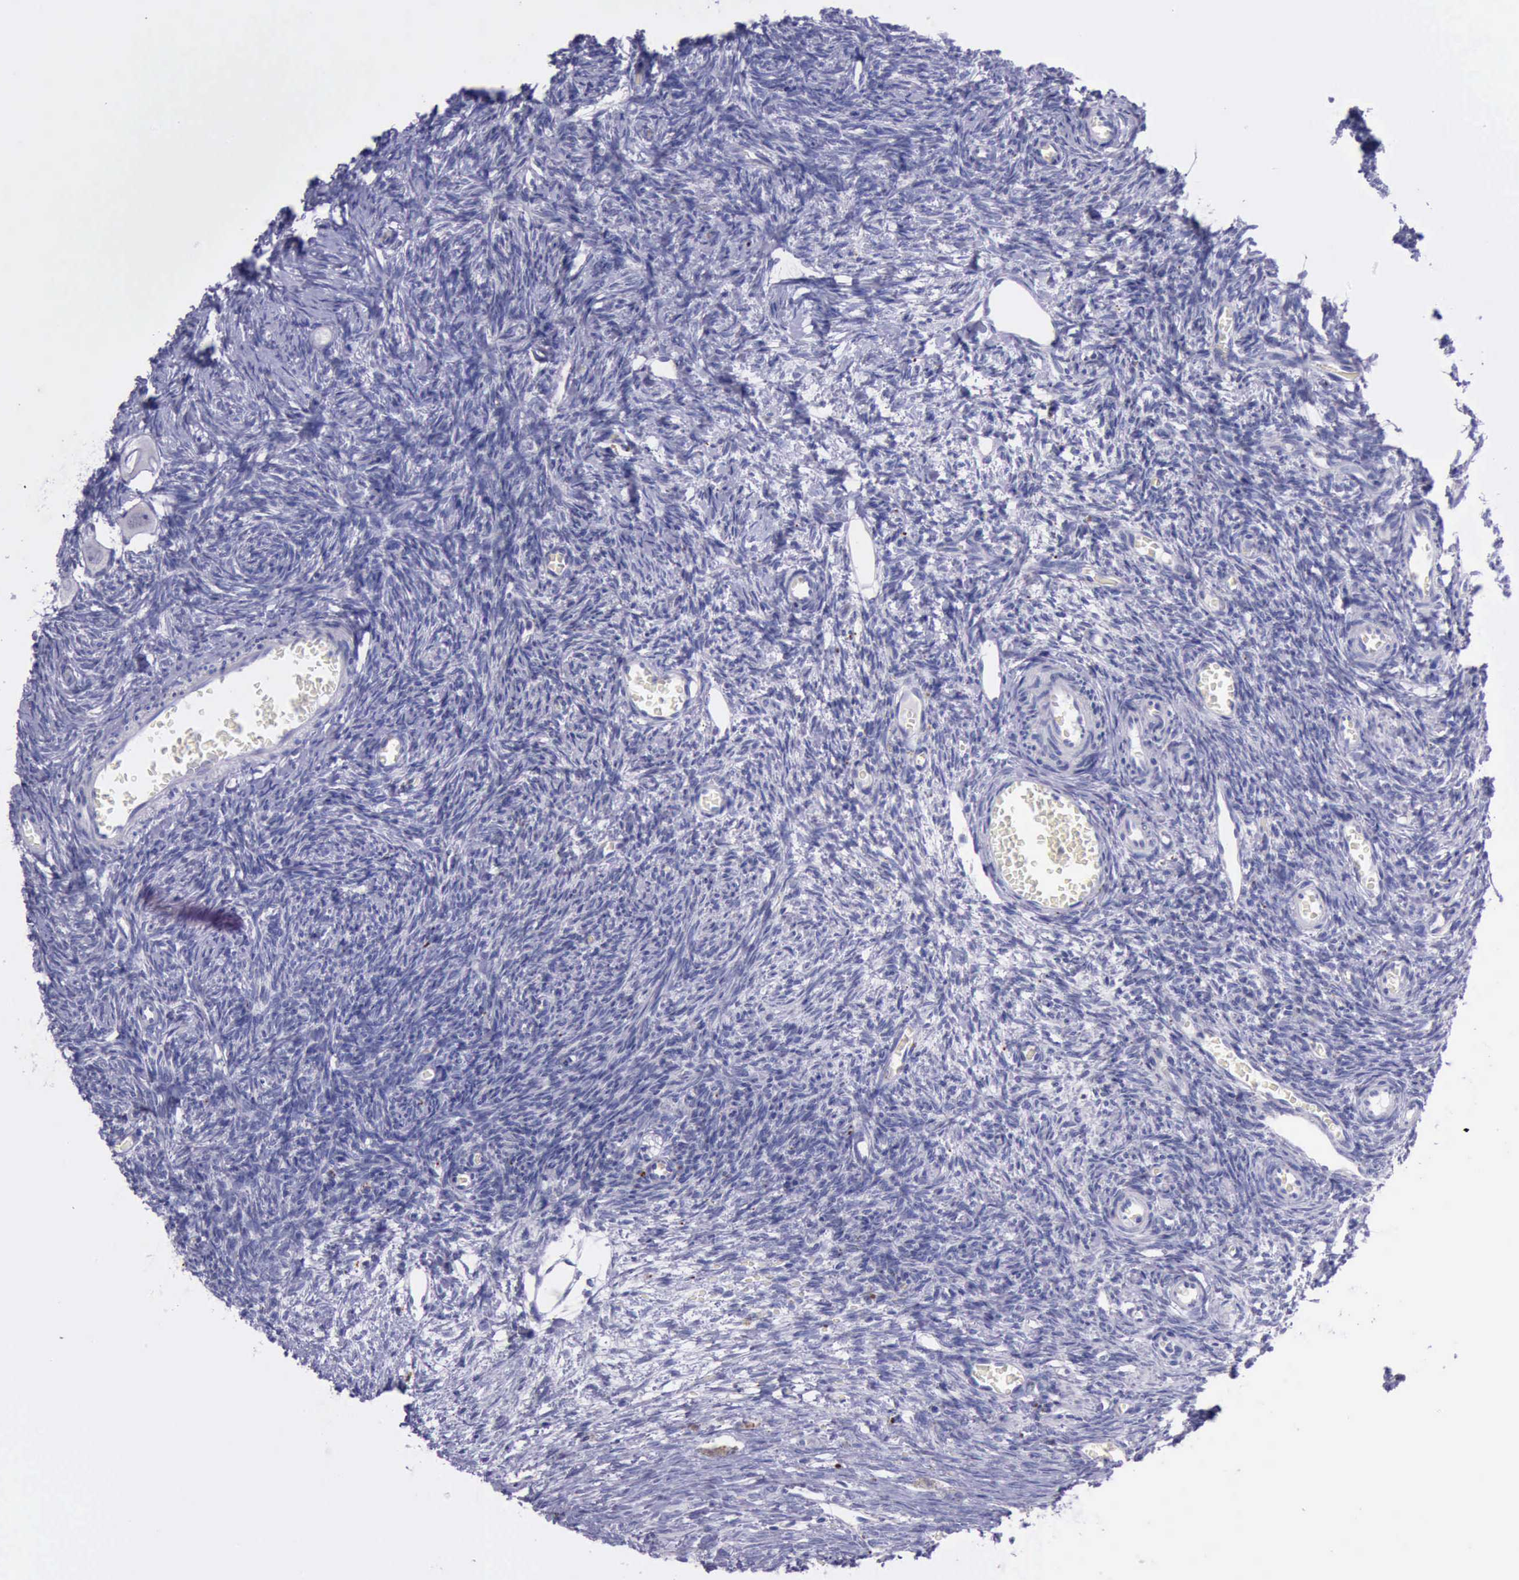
{"staining": {"intensity": "negative", "quantity": "none", "location": "none"}, "tissue": "ovary", "cell_type": "Follicle cells", "image_type": "normal", "snomed": [{"axis": "morphology", "description": "Normal tissue, NOS"}, {"axis": "topography", "description": "Ovary"}], "caption": "This is an immunohistochemistry photomicrograph of unremarkable ovary. There is no positivity in follicle cells.", "gene": "GLA", "patient": {"sex": "female", "age": 27}}